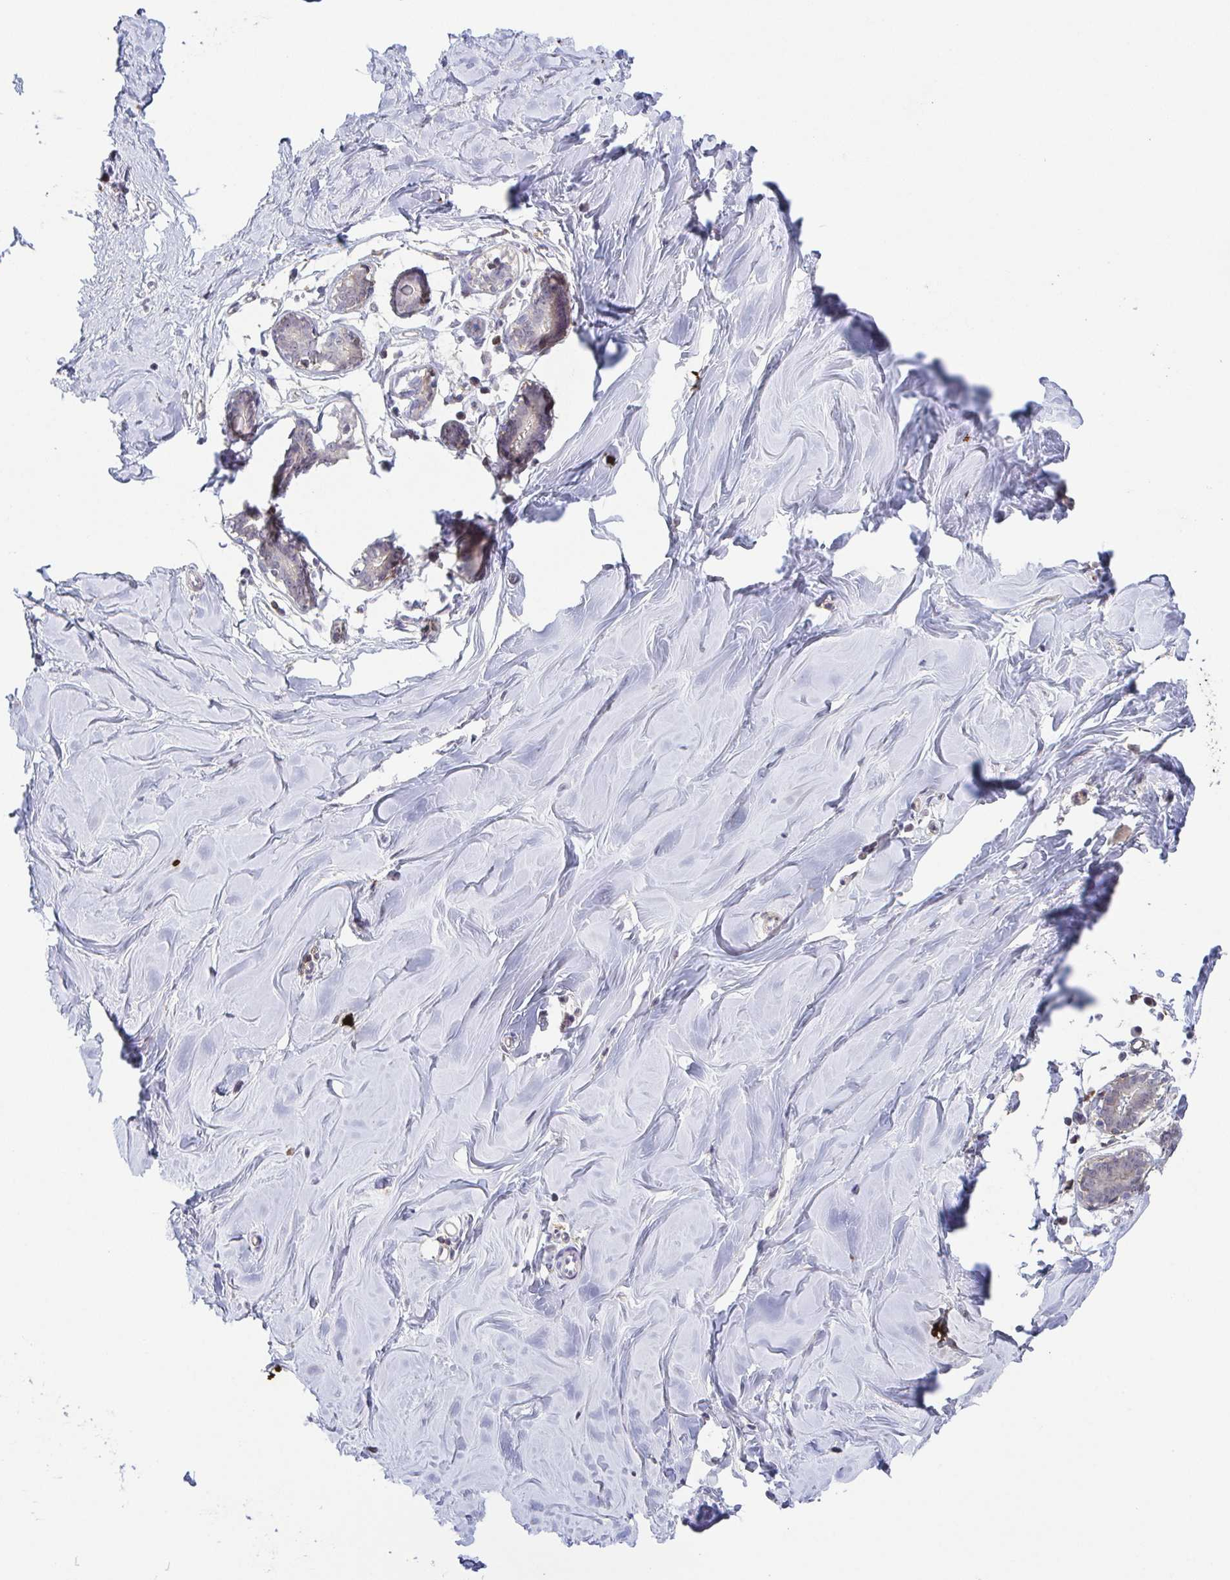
{"staining": {"intensity": "negative", "quantity": "none", "location": "none"}, "tissue": "breast", "cell_type": "Adipocytes", "image_type": "normal", "snomed": [{"axis": "morphology", "description": "Normal tissue, NOS"}, {"axis": "topography", "description": "Breast"}], "caption": "An image of breast stained for a protein reveals no brown staining in adipocytes.", "gene": "PREPL", "patient": {"sex": "female", "age": 27}}